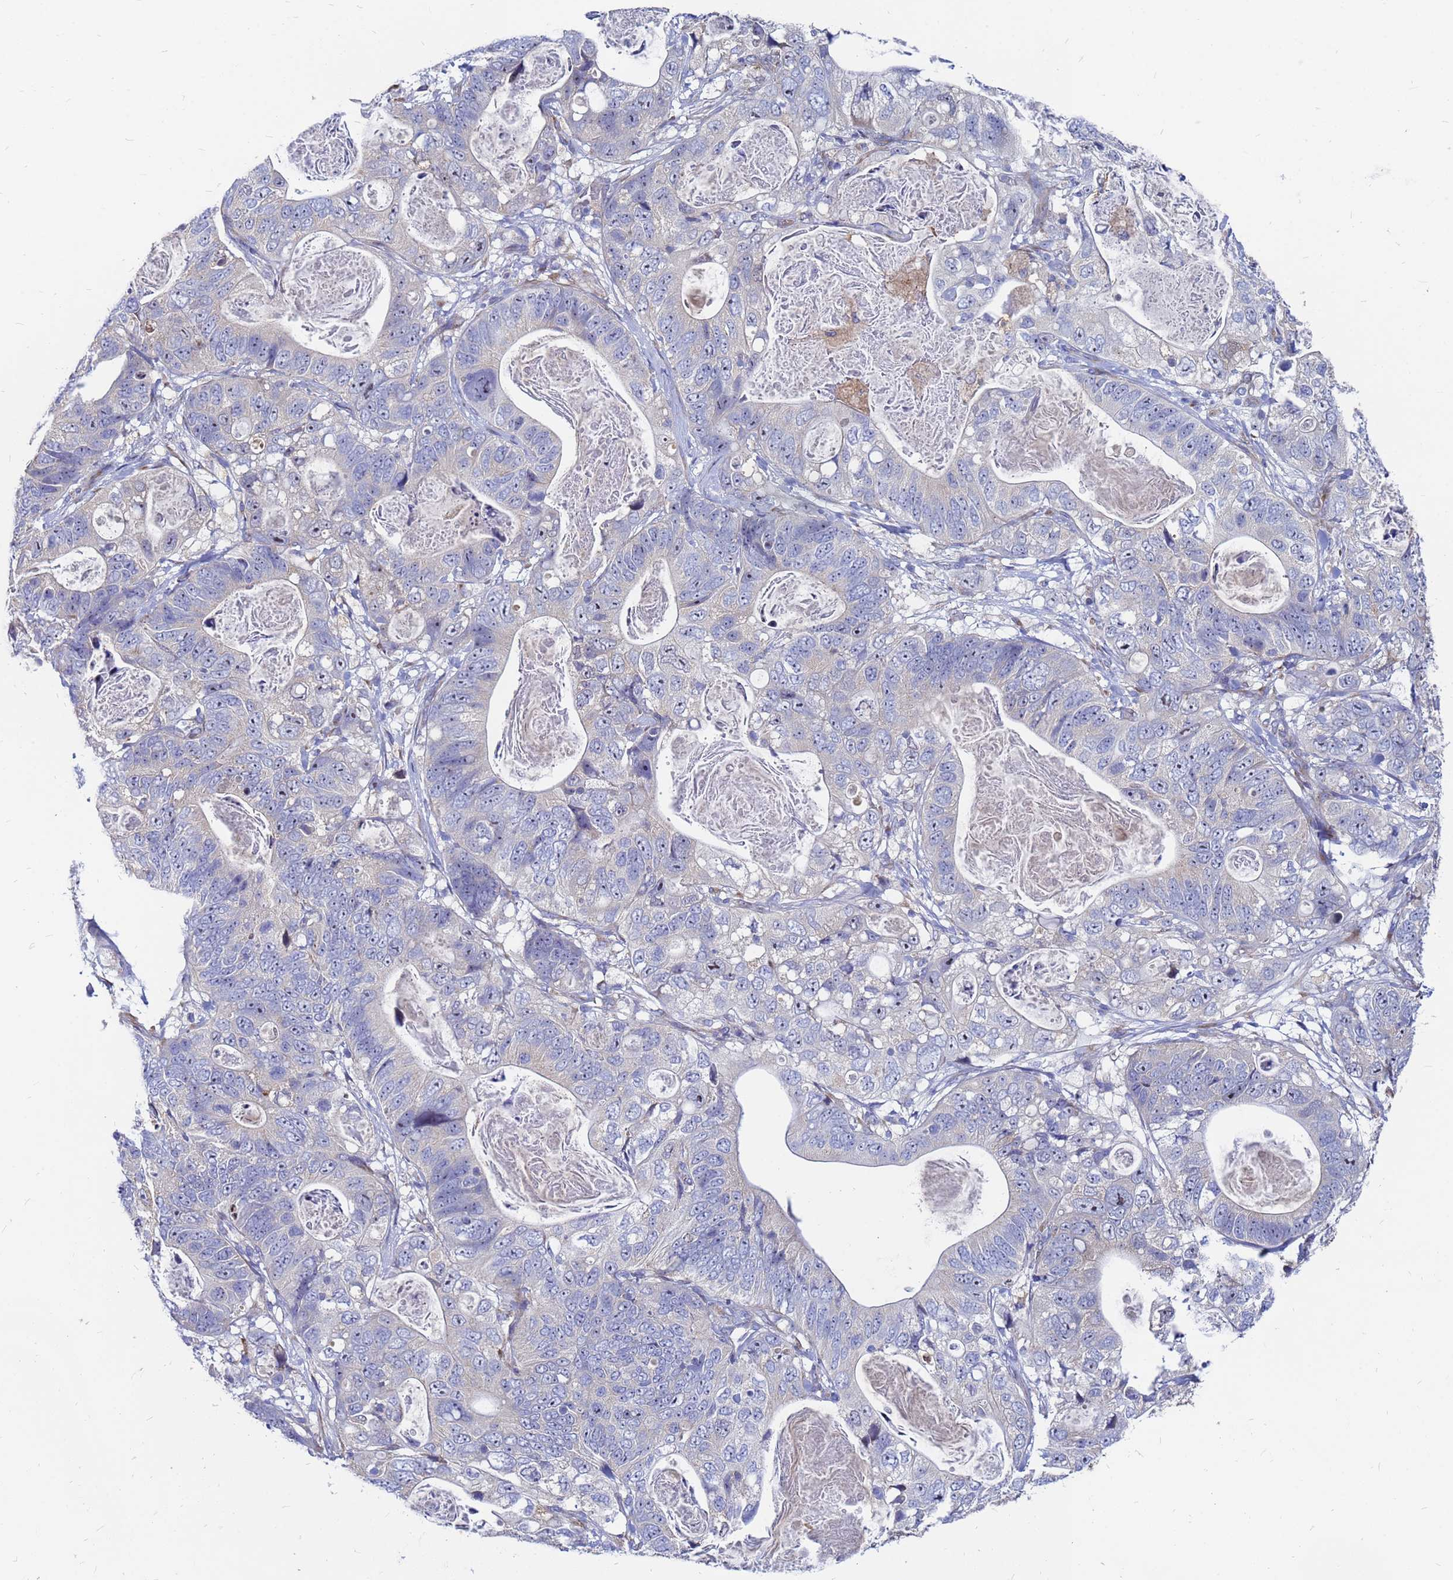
{"staining": {"intensity": "negative", "quantity": "none", "location": "none"}, "tissue": "stomach cancer", "cell_type": "Tumor cells", "image_type": "cancer", "snomed": [{"axis": "morphology", "description": "Normal tissue, NOS"}, {"axis": "morphology", "description": "Adenocarcinoma, NOS"}, {"axis": "topography", "description": "Stomach"}], "caption": "Immunohistochemistry (IHC) image of human adenocarcinoma (stomach) stained for a protein (brown), which shows no positivity in tumor cells.", "gene": "MOB2", "patient": {"sex": "female", "age": 89}}